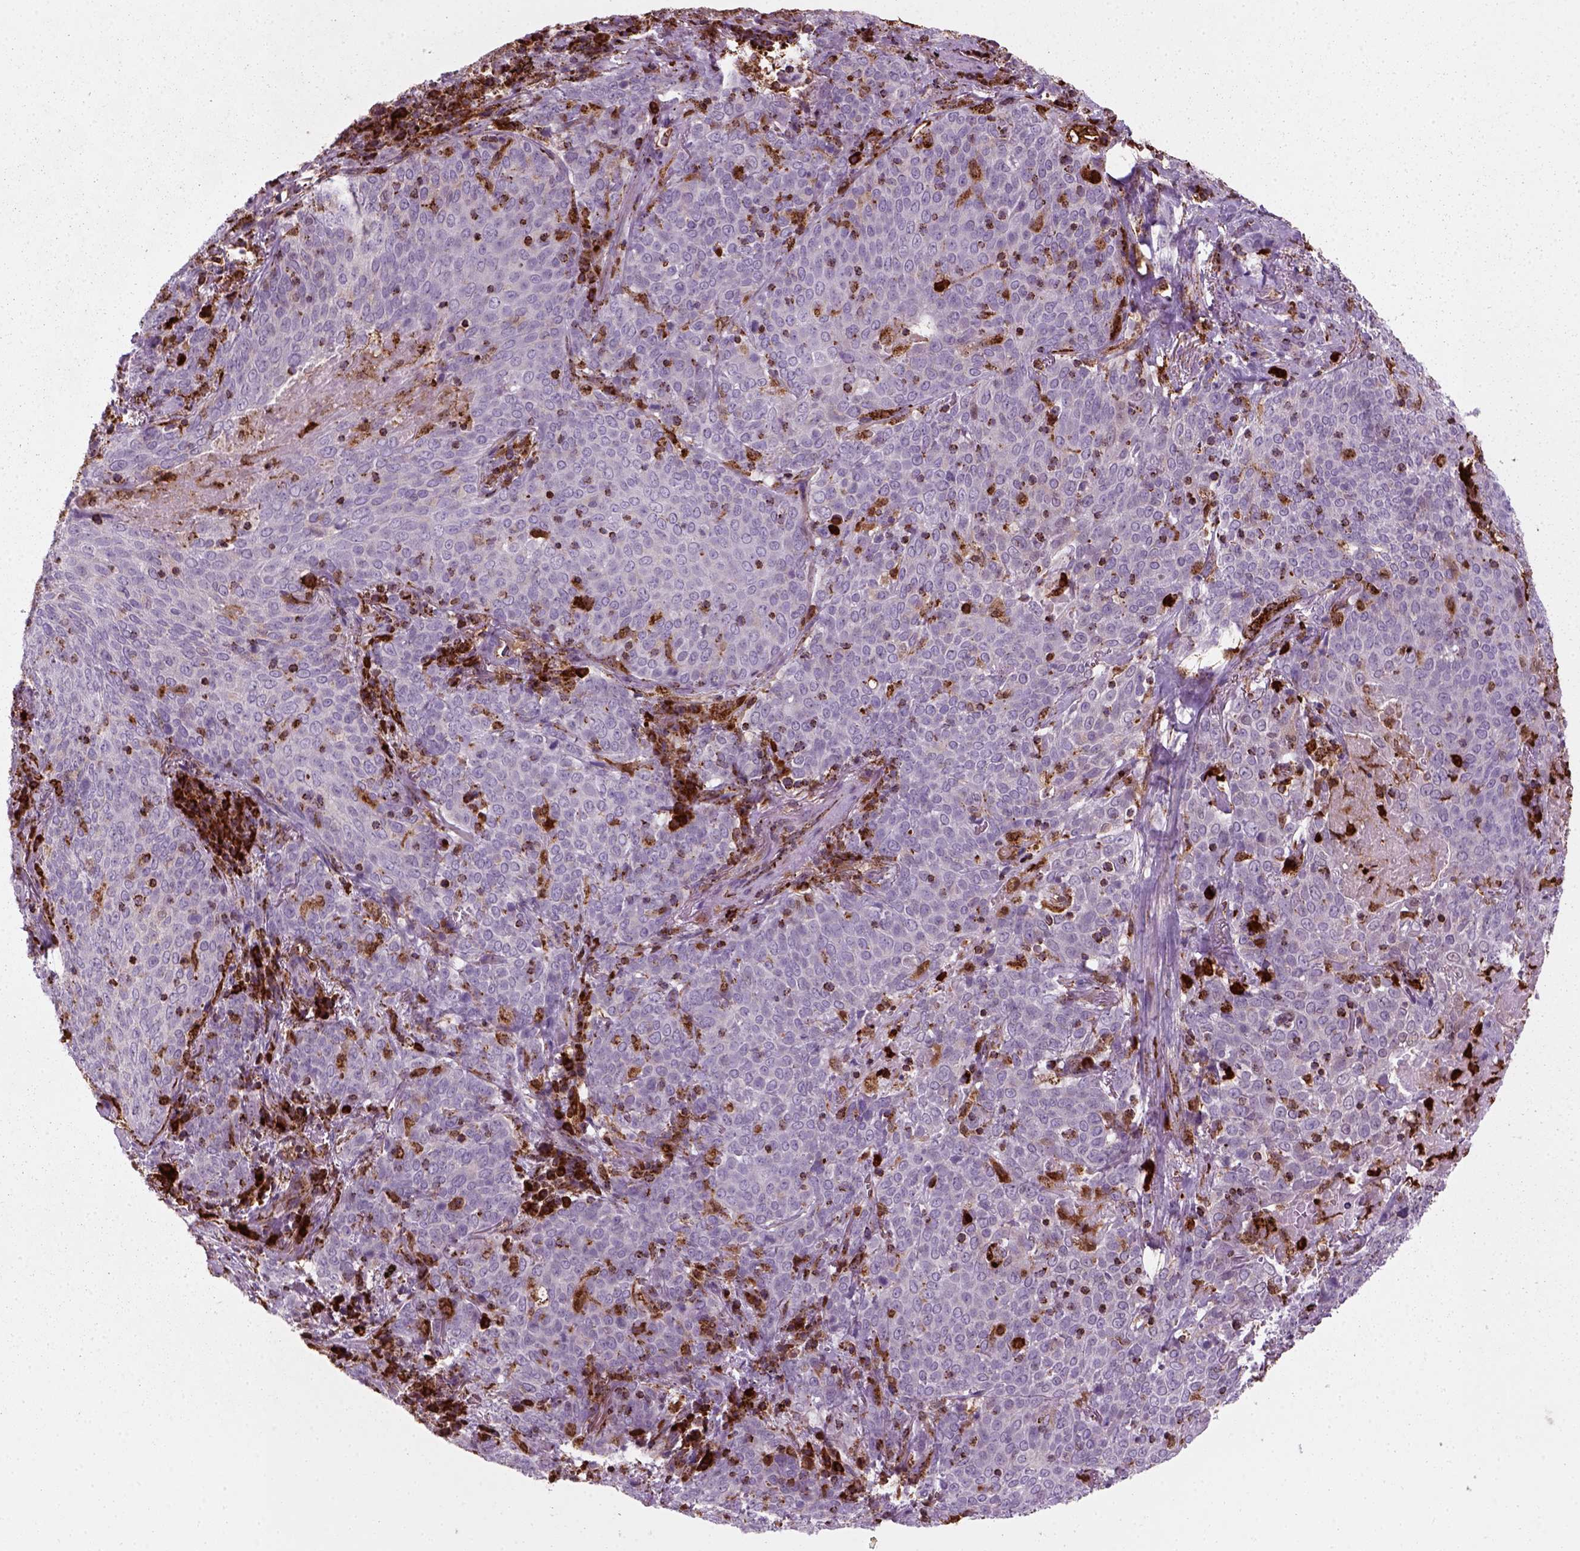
{"staining": {"intensity": "negative", "quantity": "none", "location": "none"}, "tissue": "lung cancer", "cell_type": "Tumor cells", "image_type": "cancer", "snomed": [{"axis": "morphology", "description": "Squamous cell carcinoma, NOS"}, {"axis": "topography", "description": "Lung"}], "caption": "Tumor cells are negative for protein expression in human squamous cell carcinoma (lung).", "gene": "NUDT16L1", "patient": {"sex": "male", "age": 82}}